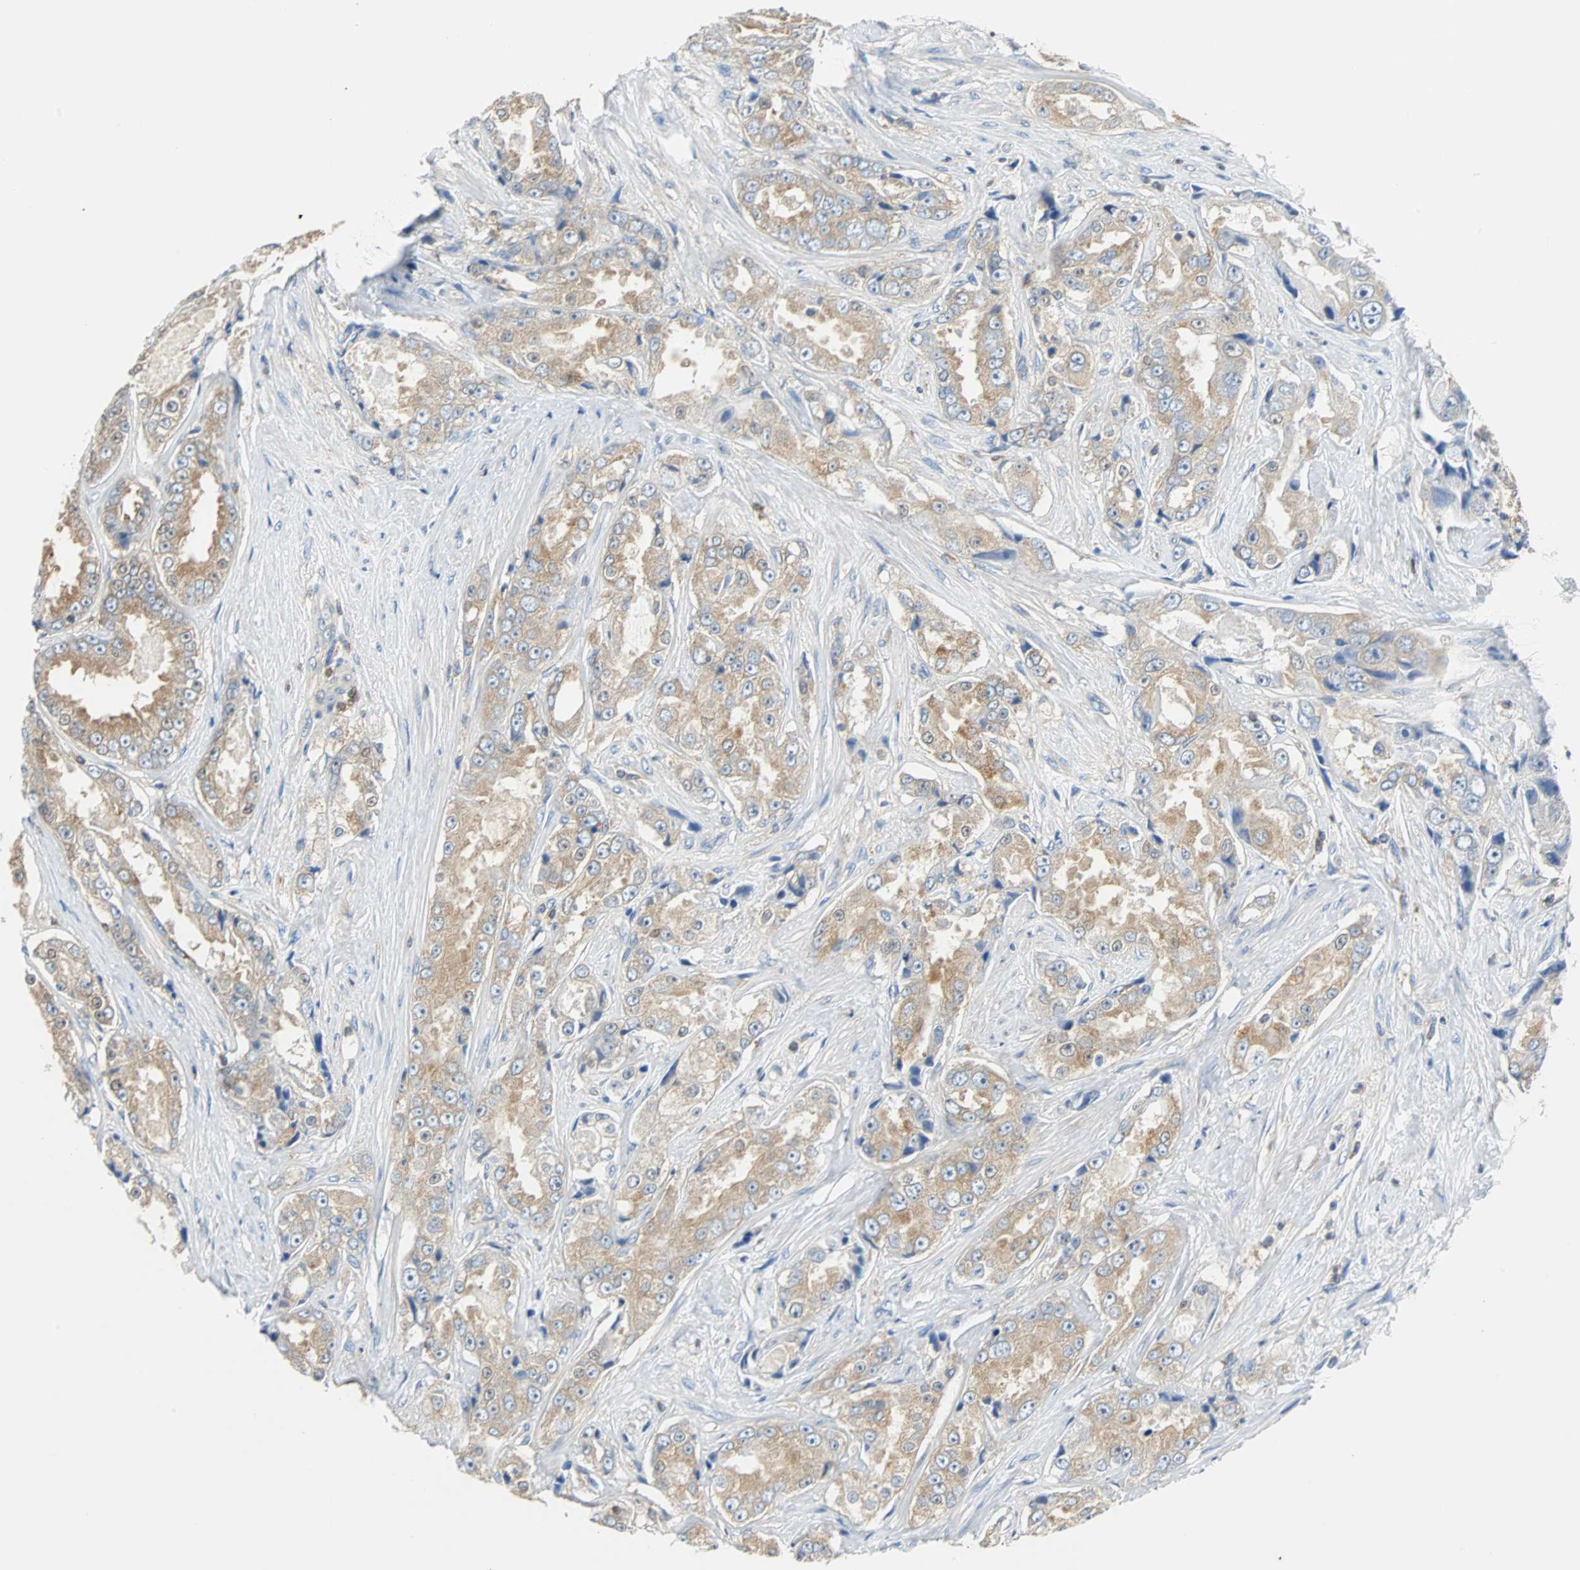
{"staining": {"intensity": "weak", "quantity": ">75%", "location": "cytoplasmic/membranous"}, "tissue": "prostate cancer", "cell_type": "Tumor cells", "image_type": "cancer", "snomed": [{"axis": "morphology", "description": "Adenocarcinoma, High grade"}, {"axis": "topography", "description": "Prostate"}], "caption": "Prostate cancer stained for a protein exhibits weak cytoplasmic/membranous positivity in tumor cells.", "gene": "TSC22D4", "patient": {"sex": "male", "age": 73}}